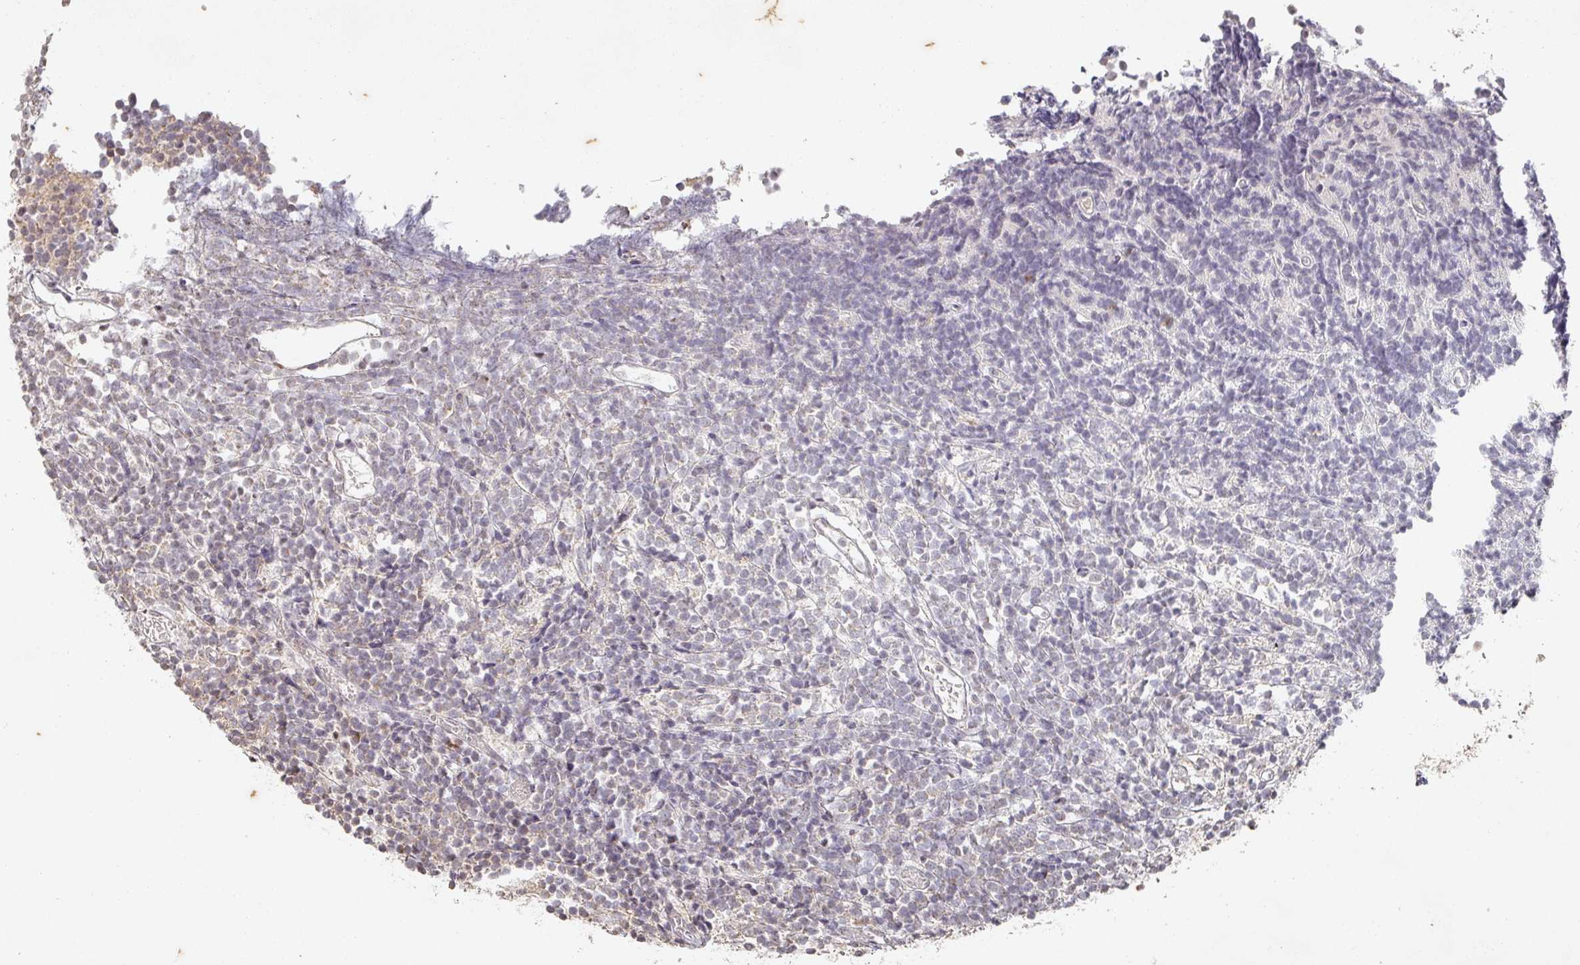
{"staining": {"intensity": "negative", "quantity": "none", "location": "none"}, "tissue": "glioma", "cell_type": "Tumor cells", "image_type": "cancer", "snomed": [{"axis": "morphology", "description": "Glioma, malignant, Low grade"}, {"axis": "topography", "description": "Brain"}], "caption": "Immunohistochemistry histopathology image of human glioma stained for a protein (brown), which exhibits no staining in tumor cells.", "gene": "CAPN5", "patient": {"sex": "female", "age": 1}}